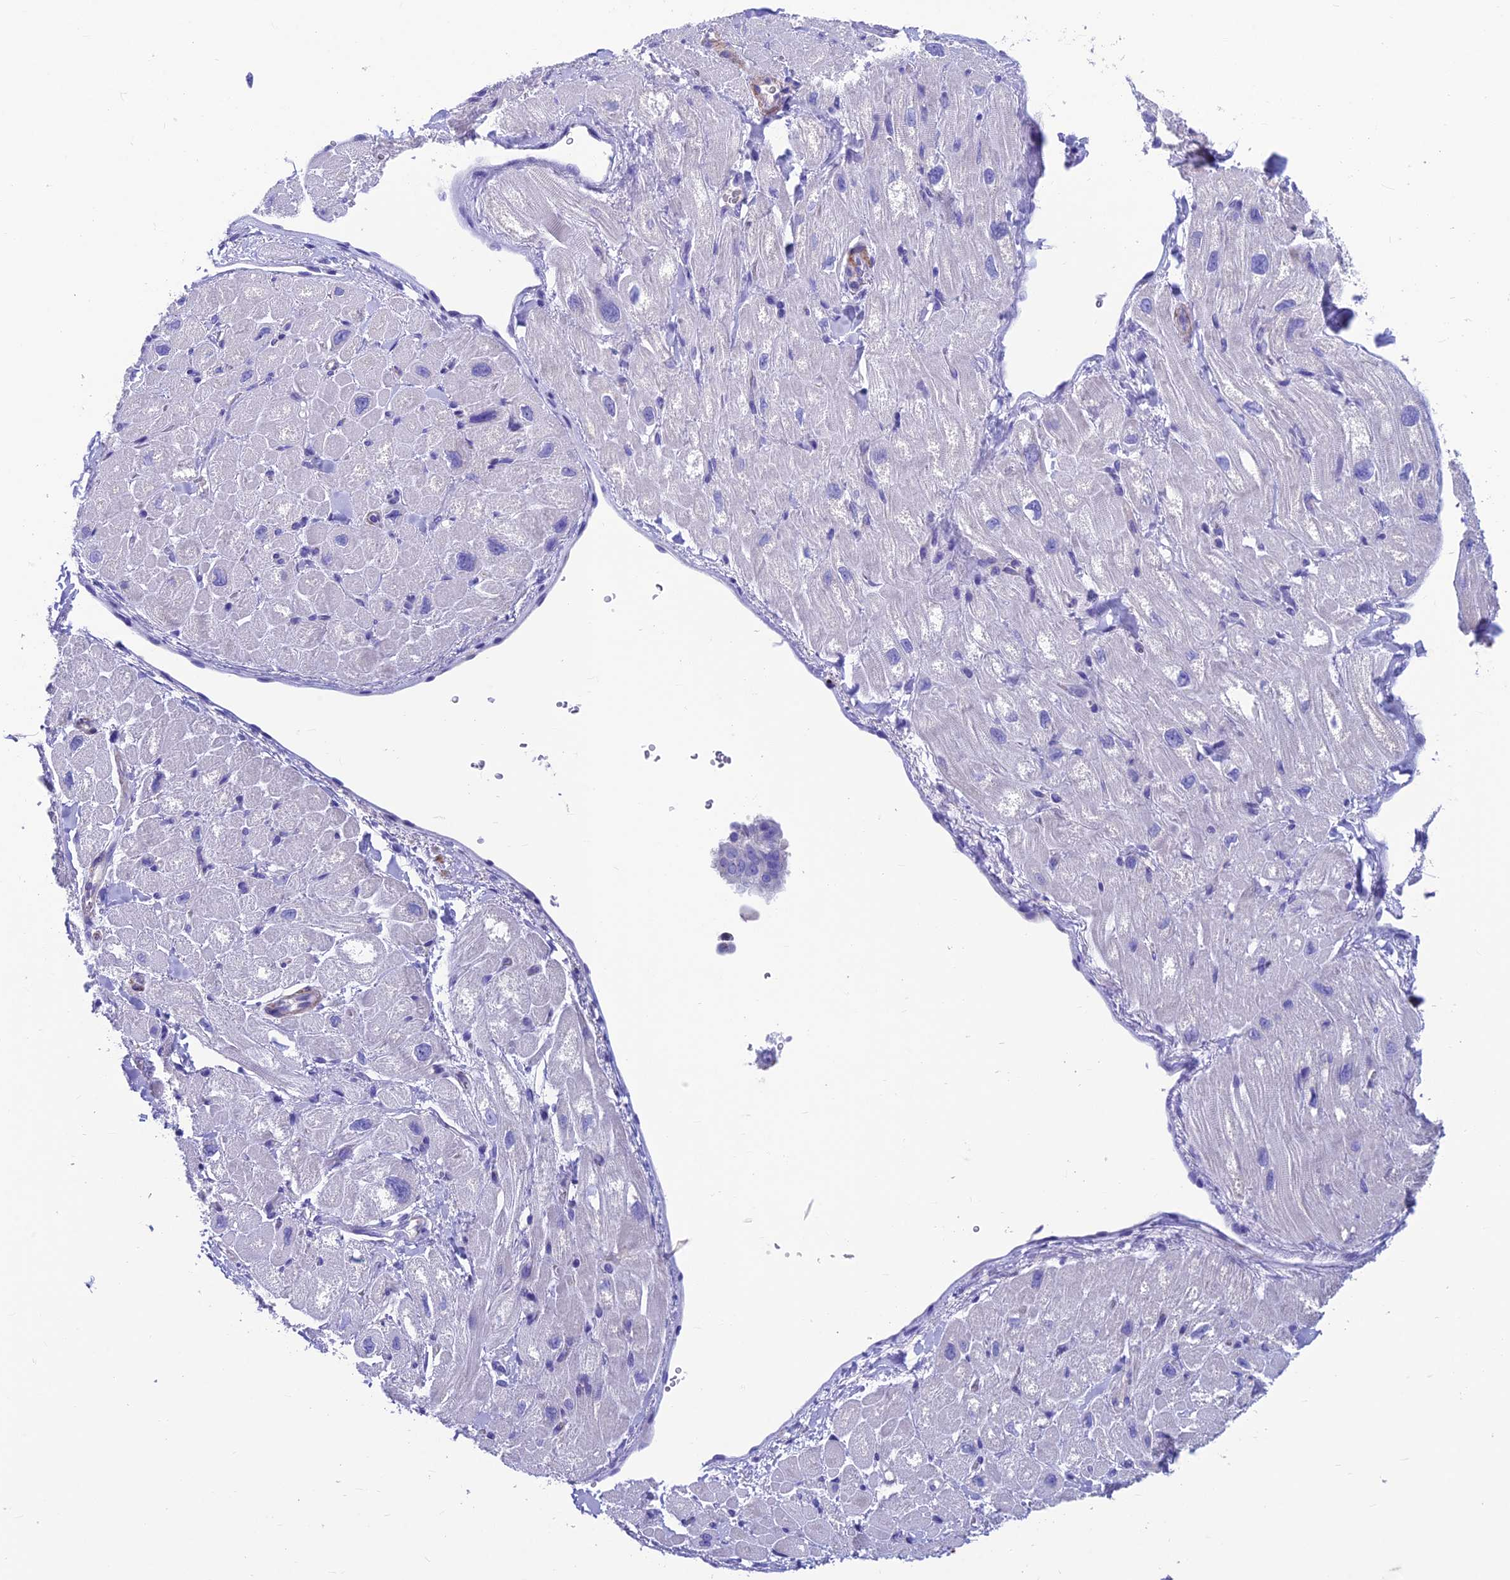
{"staining": {"intensity": "weak", "quantity": "<25%", "location": "cytoplasmic/membranous"}, "tissue": "heart muscle", "cell_type": "Cardiomyocytes", "image_type": "normal", "snomed": [{"axis": "morphology", "description": "Normal tissue, NOS"}, {"axis": "topography", "description": "Heart"}], "caption": "This histopathology image is of normal heart muscle stained with IHC to label a protein in brown with the nuclei are counter-stained blue. There is no positivity in cardiomyocytes. The staining was performed using DAB (3,3'-diaminobenzidine) to visualize the protein expression in brown, while the nuclei were stained in blue with hematoxylin (Magnification: 20x).", "gene": "GNG11", "patient": {"sex": "male", "age": 65}}